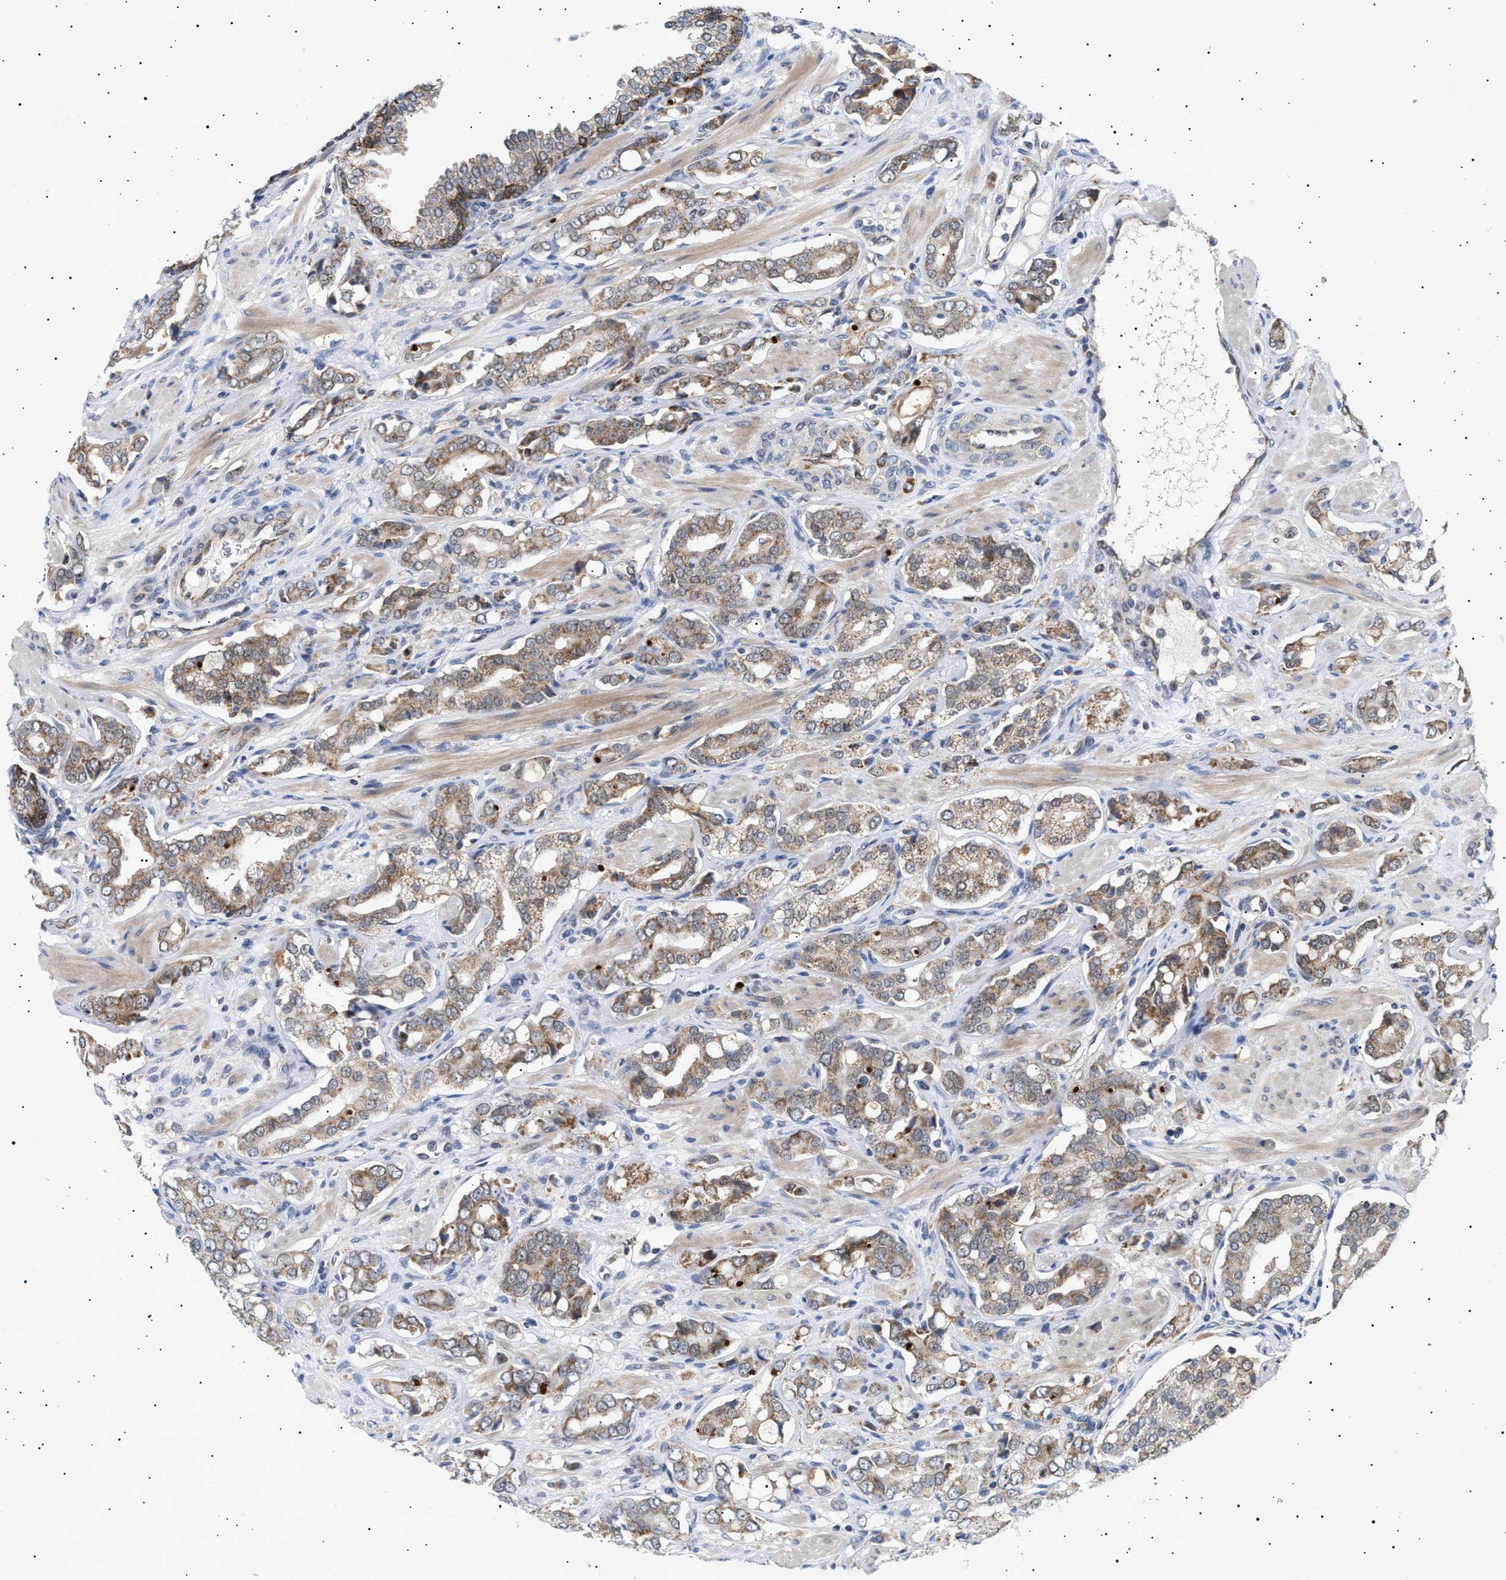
{"staining": {"intensity": "weak", "quantity": ">75%", "location": "cytoplasmic/membranous"}, "tissue": "prostate cancer", "cell_type": "Tumor cells", "image_type": "cancer", "snomed": [{"axis": "morphology", "description": "Adenocarcinoma, High grade"}, {"axis": "topography", "description": "Prostate"}], "caption": "Prostate cancer was stained to show a protein in brown. There is low levels of weak cytoplasmic/membranous expression in approximately >75% of tumor cells.", "gene": "SIRT5", "patient": {"sex": "male", "age": 52}}